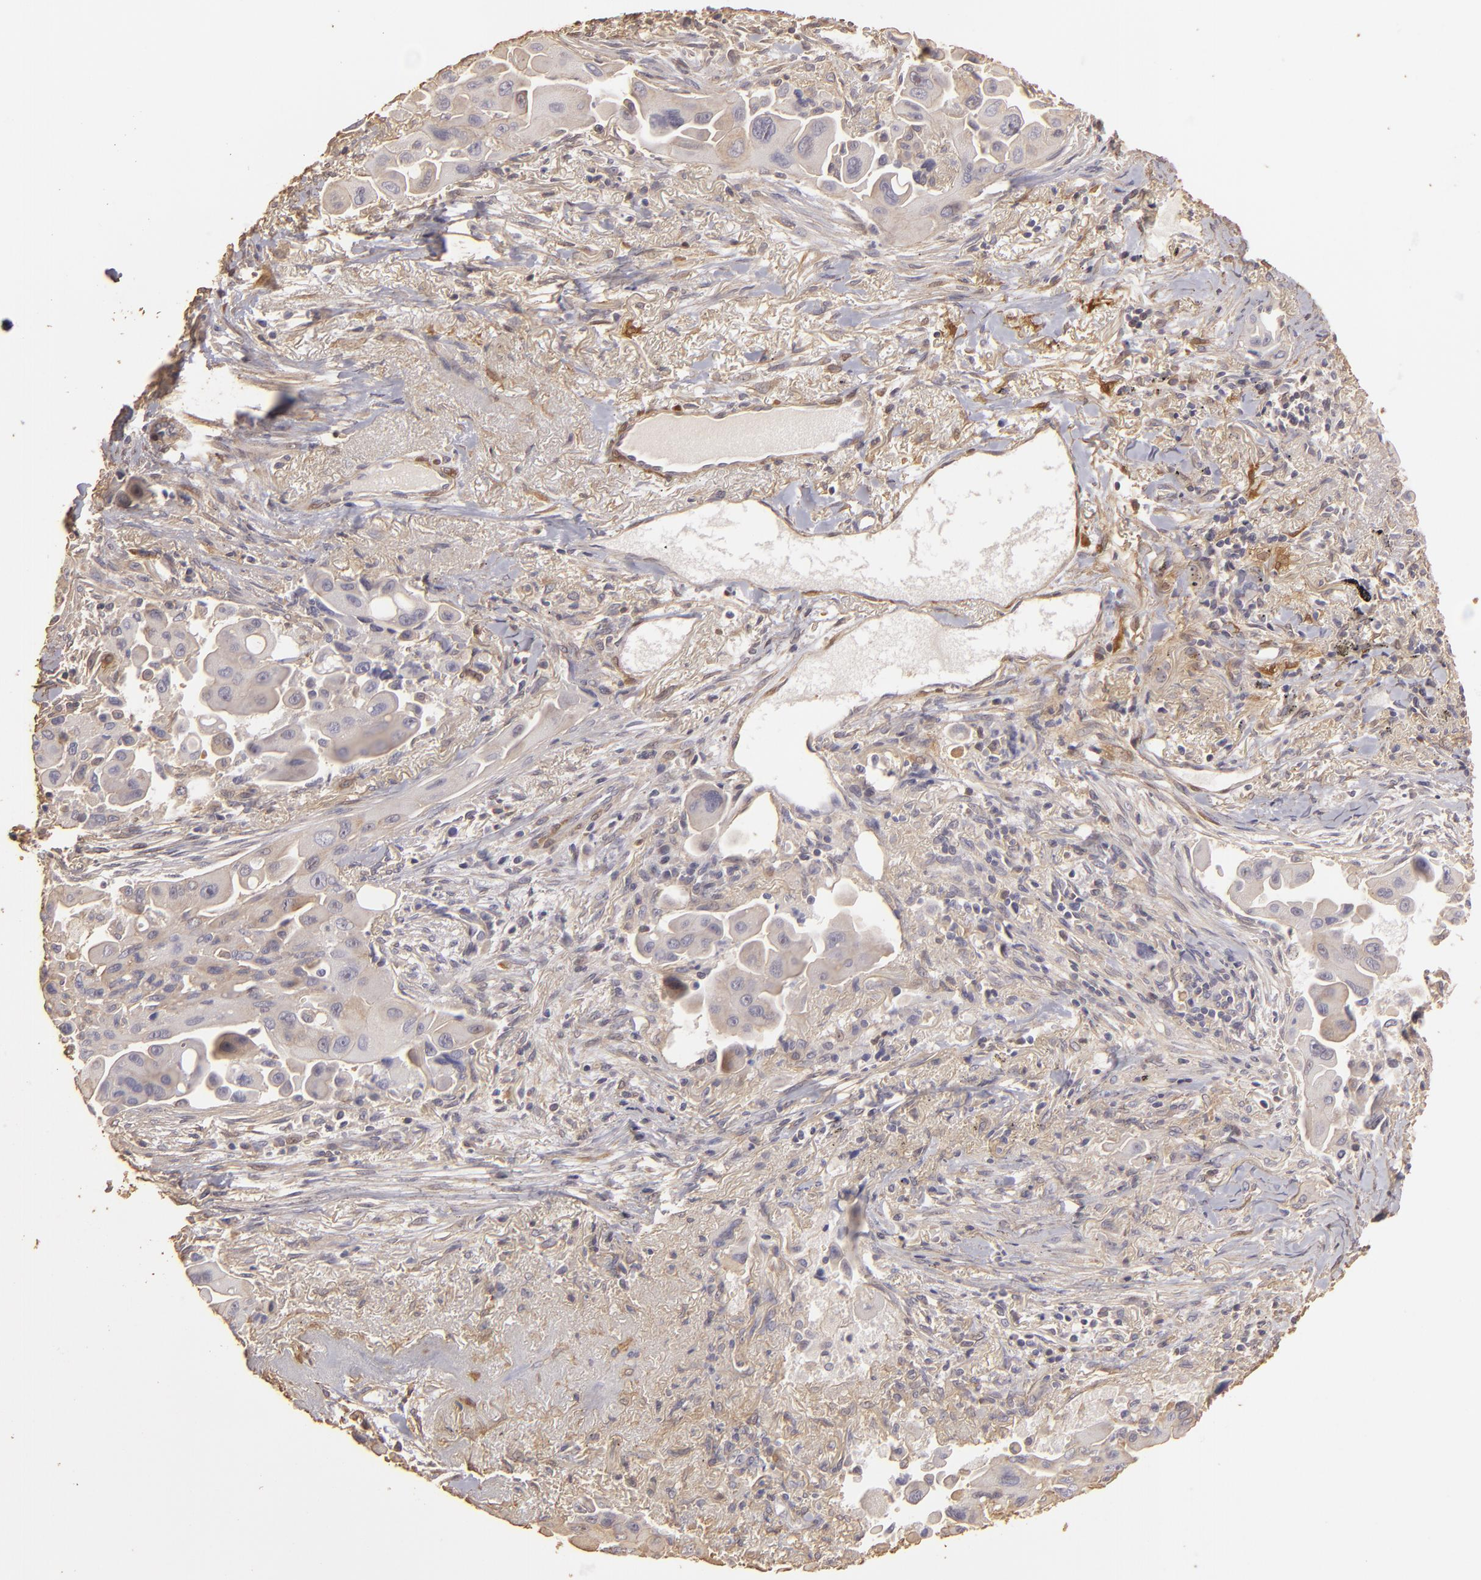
{"staining": {"intensity": "negative", "quantity": "none", "location": "none"}, "tissue": "lung cancer", "cell_type": "Tumor cells", "image_type": "cancer", "snomed": [{"axis": "morphology", "description": "Adenocarcinoma, NOS"}, {"axis": "topography", "description": "Lung"}], "caption": "Photomicrograph shows no significant protein positivity in tumor cells of lung cancer (adenocarcinoma). (DAB IHC with hematoxylin counter stain).", "gene": "HSPB6", "patient": {"sex": "male", "age": 68}}